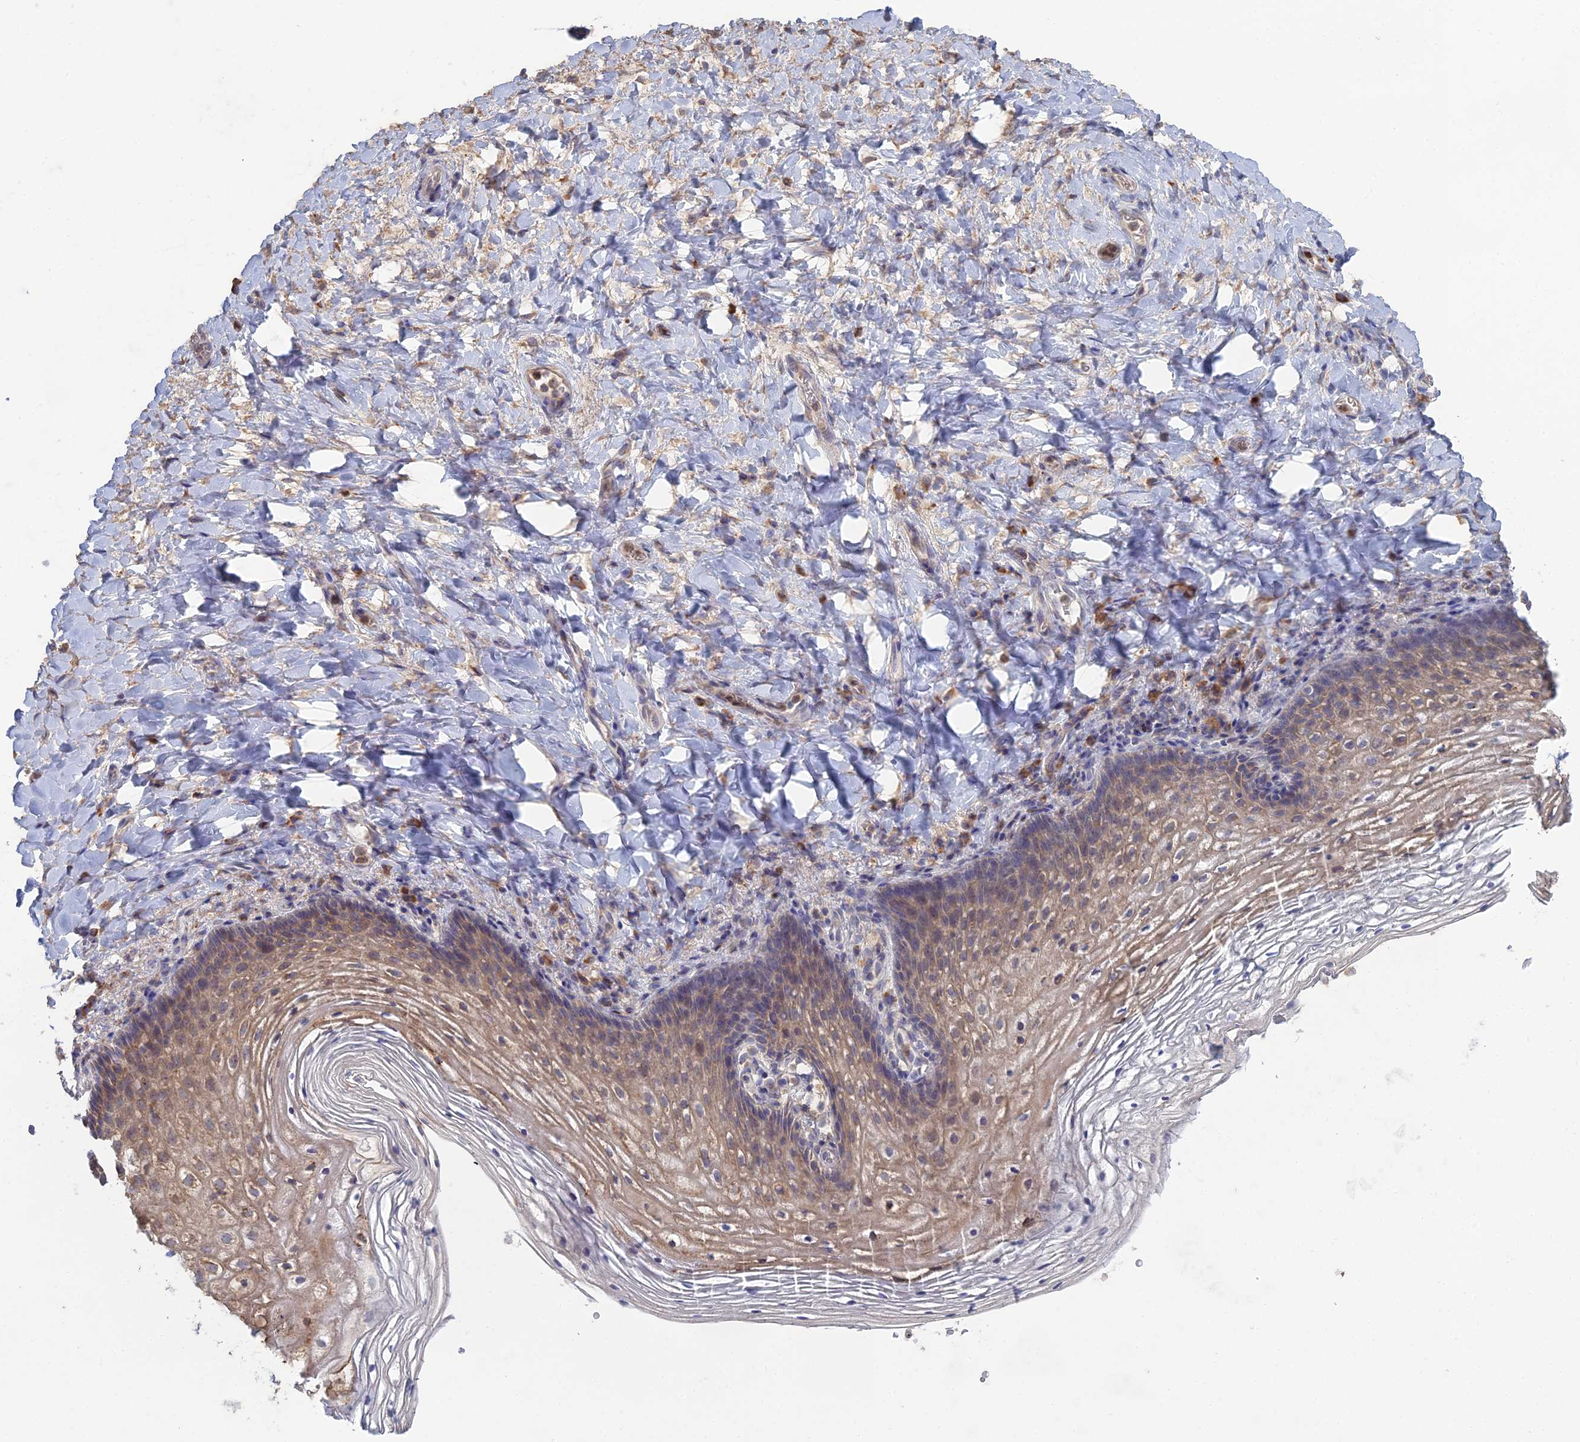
{"staining": {"intensity": "moderate", "quantity": "25%-75%", "location": "cytoplasmic/membranous"}, "tissue": "vagina", "cell_type": "Squamous epithelial cells", "image_type": "normal", "snomed": [{"axis": "morphology", "description": "Normal tissue, NOS"}, {"axis": "topography", "description": "Vagina"}], "caption": "Protein expression analysis of normal vagina displays moderate cytoplasmic/membranous expression in approximately 25%-75% of squamous epithelial cells. The staining is performed using DAB (3,3'-diaminobenzidine) brown chromogen to label protein expression. The nuclei are counter-stained blue using hematoxylin.", "gene": "TRAPPC6A", "patient": {"sex": "female", "age": 60}}